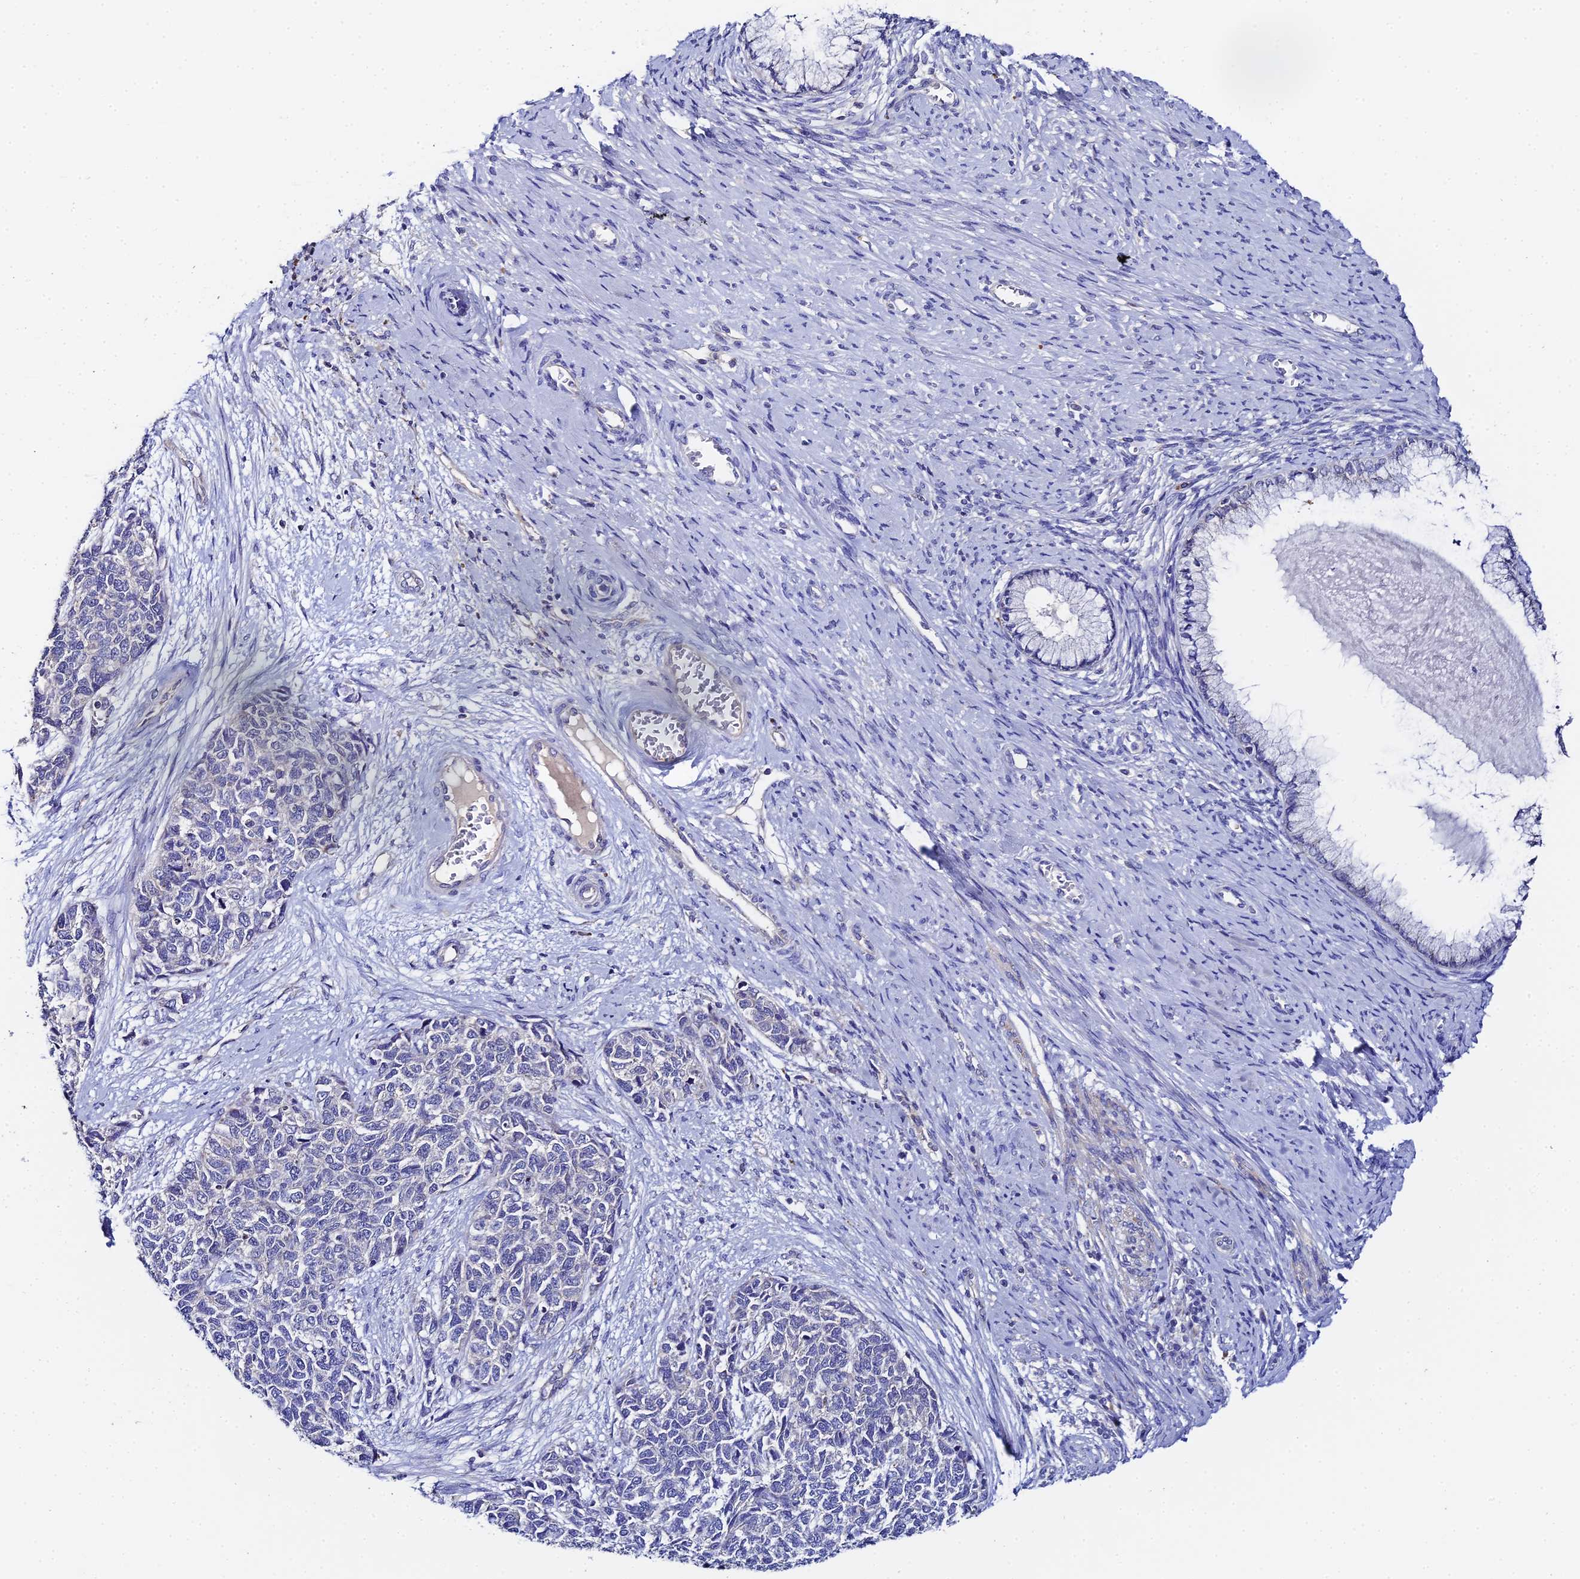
{"staining": {"intensity": "negative", "quantity": "none", "location": "none"}, "tissue": "cervical cancer", "cell_type": "Tumor cells", "image_type": "cancer", "snomed": [{"axis": "morphology", "description": "Squamous cell carcinoma, NOS"}, {"axis": "topography", "description": "Cervix"}], "caption": "The immunohistochemistry micrograph has no significant staining in tumor cells of cervical cancer tissue.", "gene": "UBE2L3", "patient": {"sex": "female", "age": 63}}